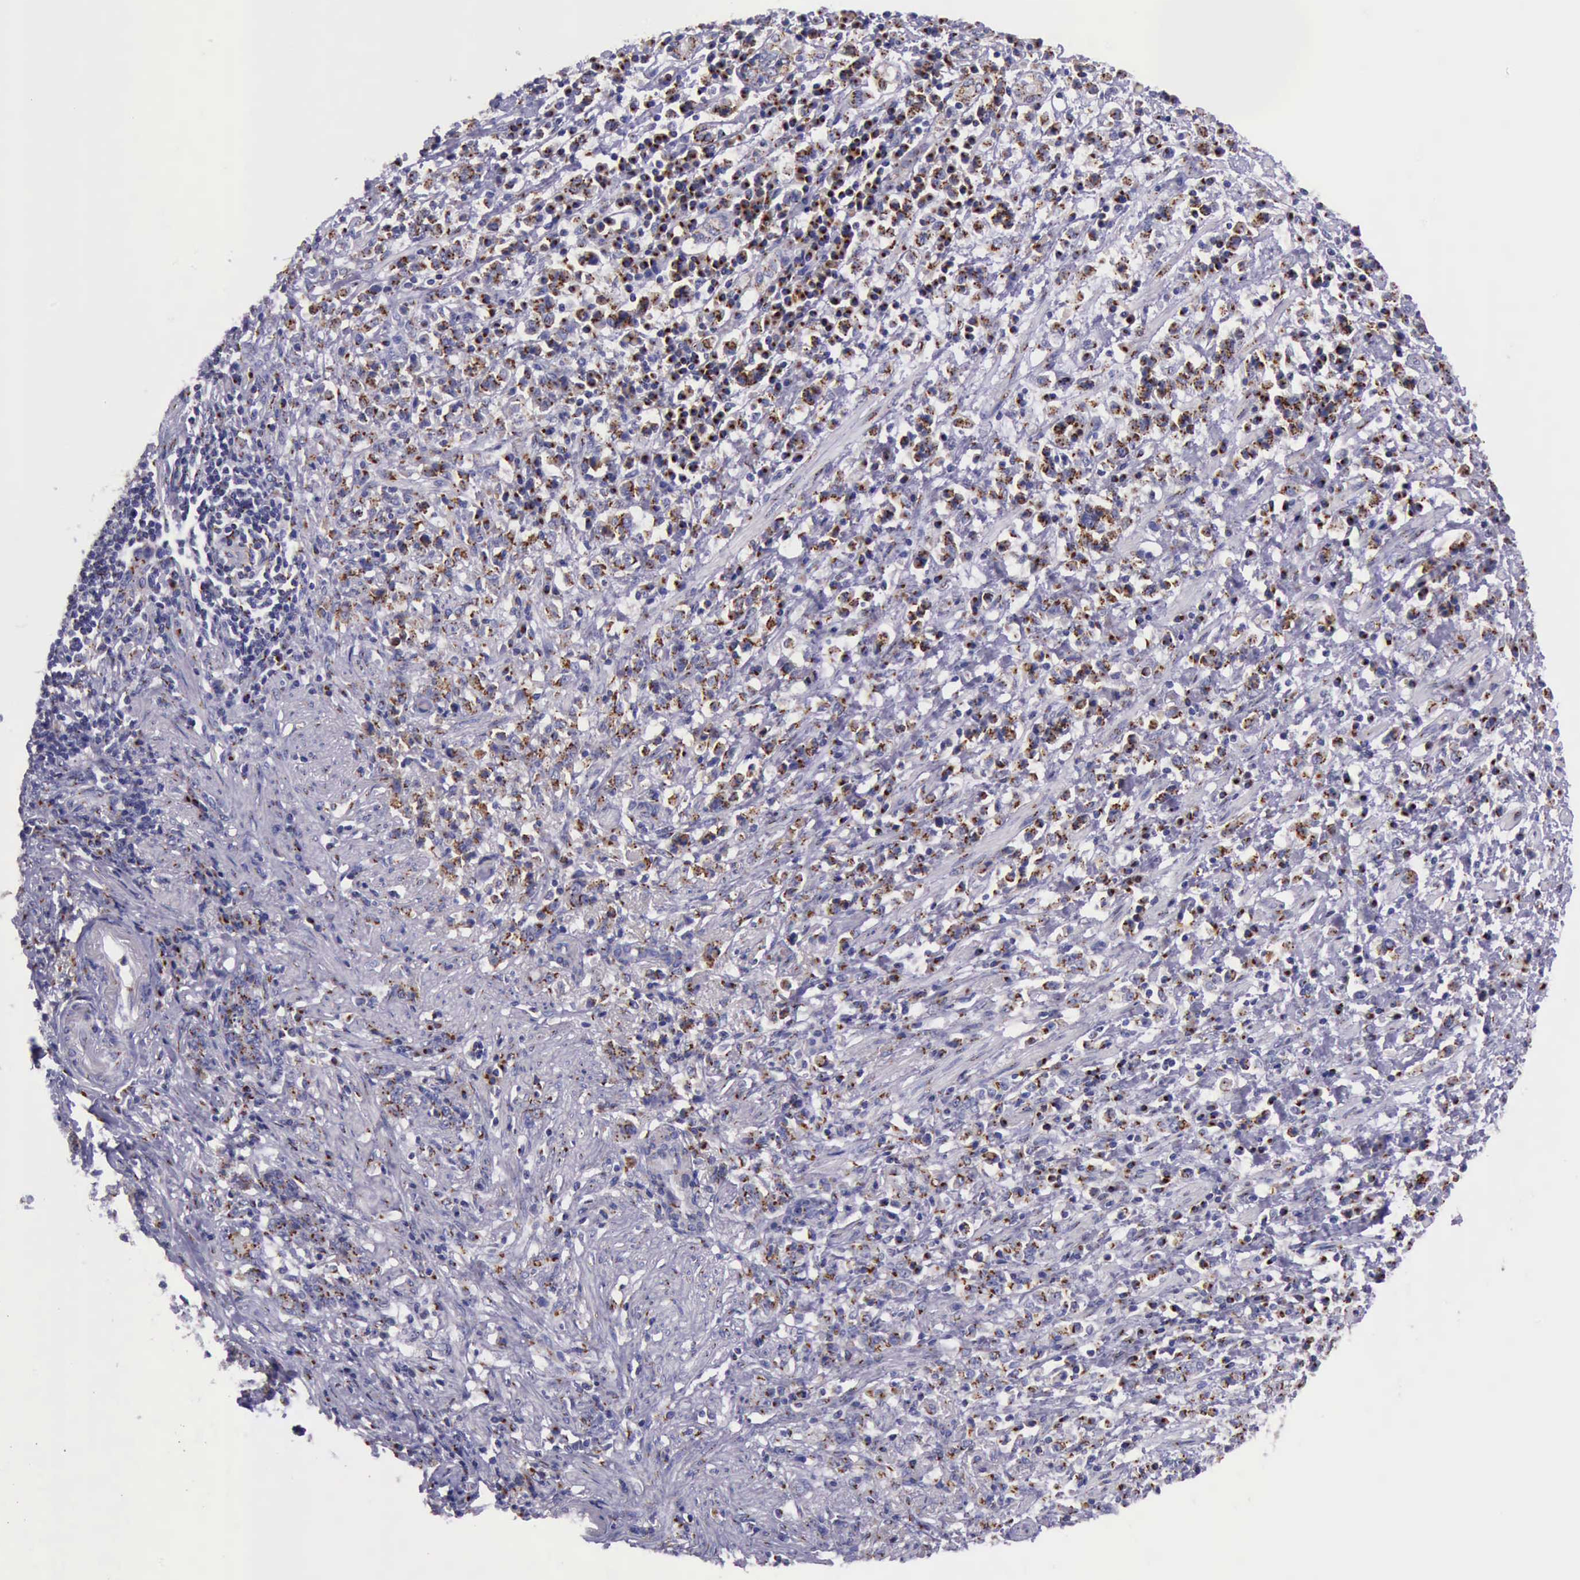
{"staining": {"intensity": "strong", "quantity": ">75%", "location": "cytoplasmic/membranous"}, "tissue": "stomach cancer", "cell_type": "Tumor cells", "image_type": "cancer", "snomed": [{"axis": "morphology", "description": "Adenocarcinoma, NOS"}, {"axis": "topography", "description": "Stomach, lower"}], "caption": "There is high levels of strong cytoplasmic/membranous expression in tumor cells of stomach cancer, as demonstrated by immunohistochemical staining (brown color).", "gene": "GOLGA5", "patient": {"sex": "male", "age": 88}}